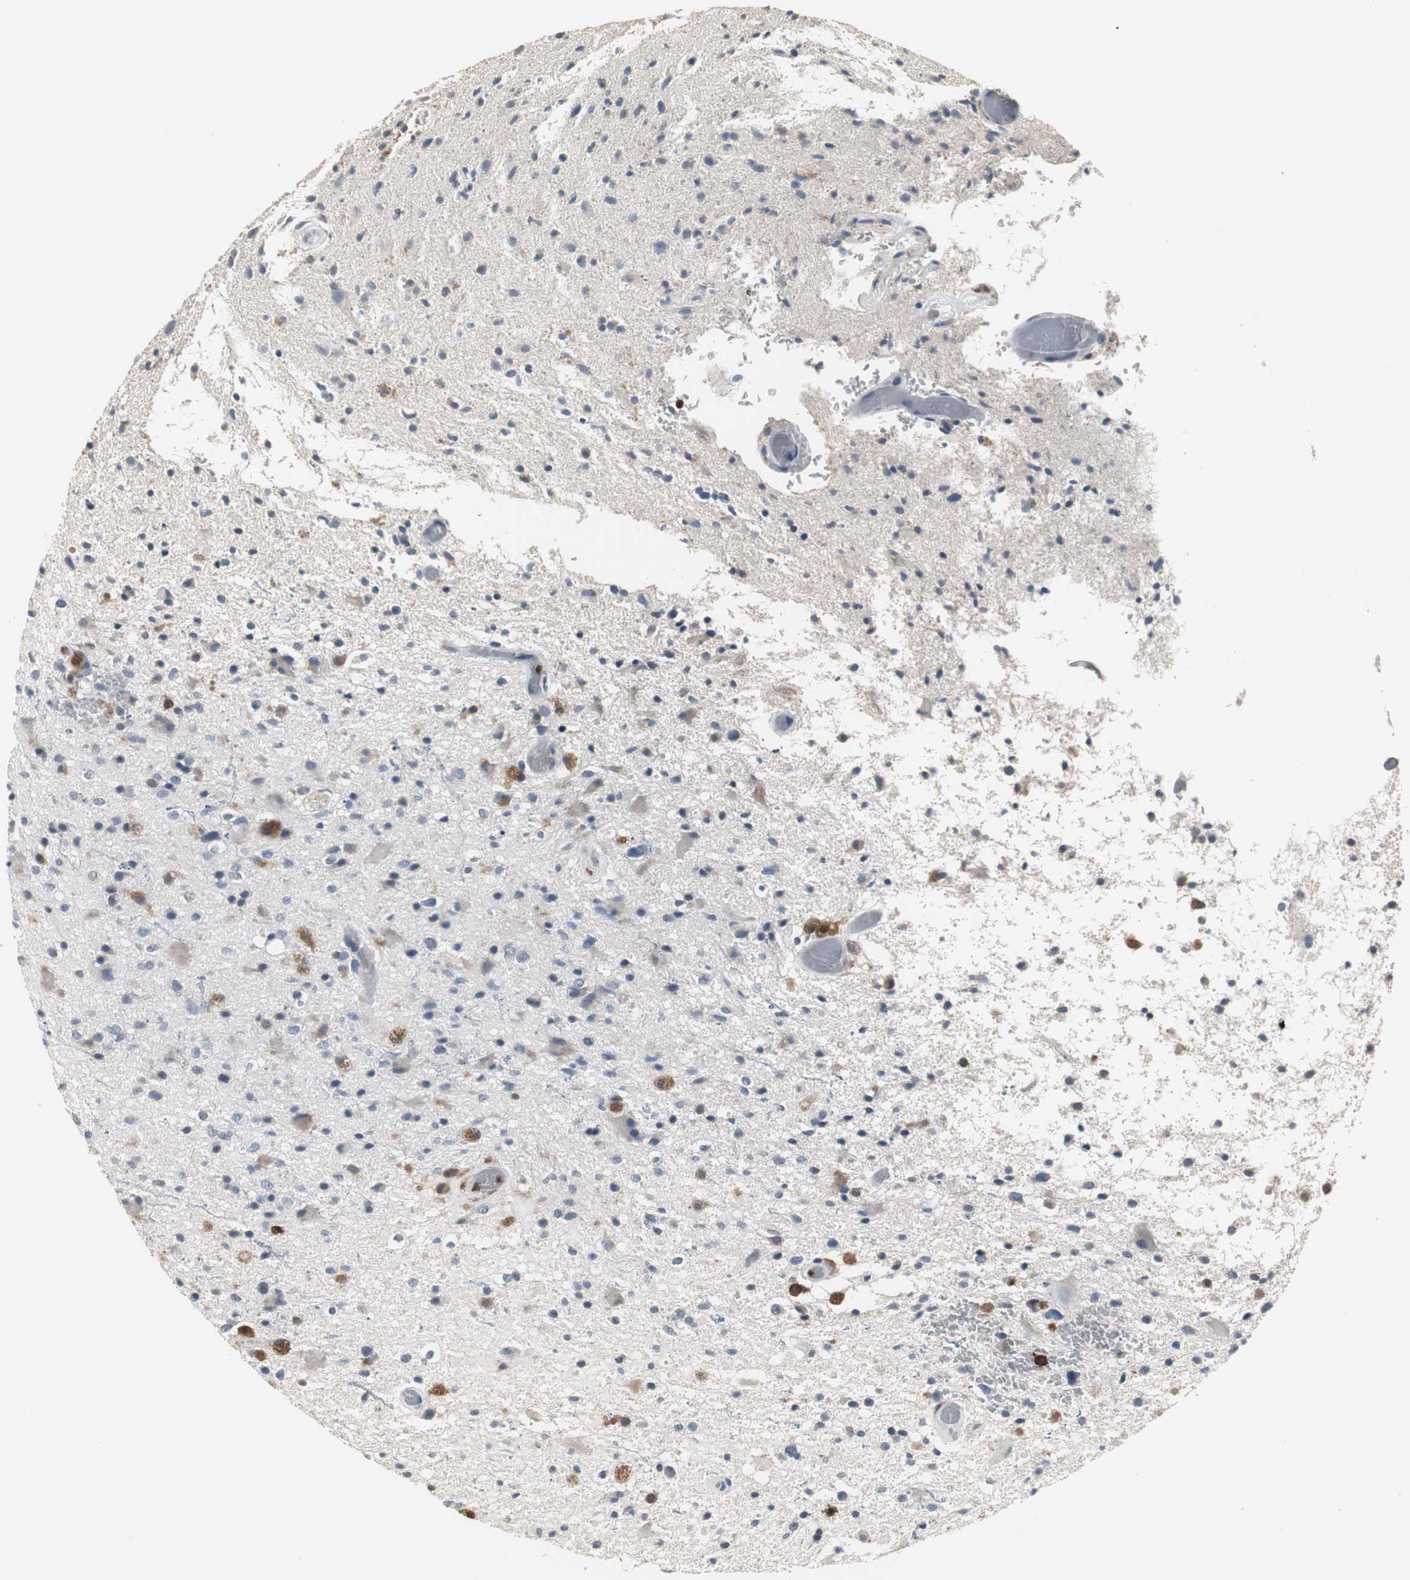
{"staining": {"intensity": "negative", "quantity": "none", "location": "none"}, "tissue": "glioma", "cell_type": "Tumor cells", "image_type": "cancer", "snomed": [{"axis": "morphology", "description": "Glioma, malignant, High grade"}, {"axis": "topography", "description": "Brain"}], "caption": "A high-resolution micrograph shows immunohistochemistry staining of high-grade glioma (malignant), which exhibits no significant expression in tumor cells. (Stains: DAB IHC with hematoxylin counter stain, Microscopy: brightfield microscopy at high magnification).", "gene": "NCF2", "patient": {"sex": "male", "age": 33}}